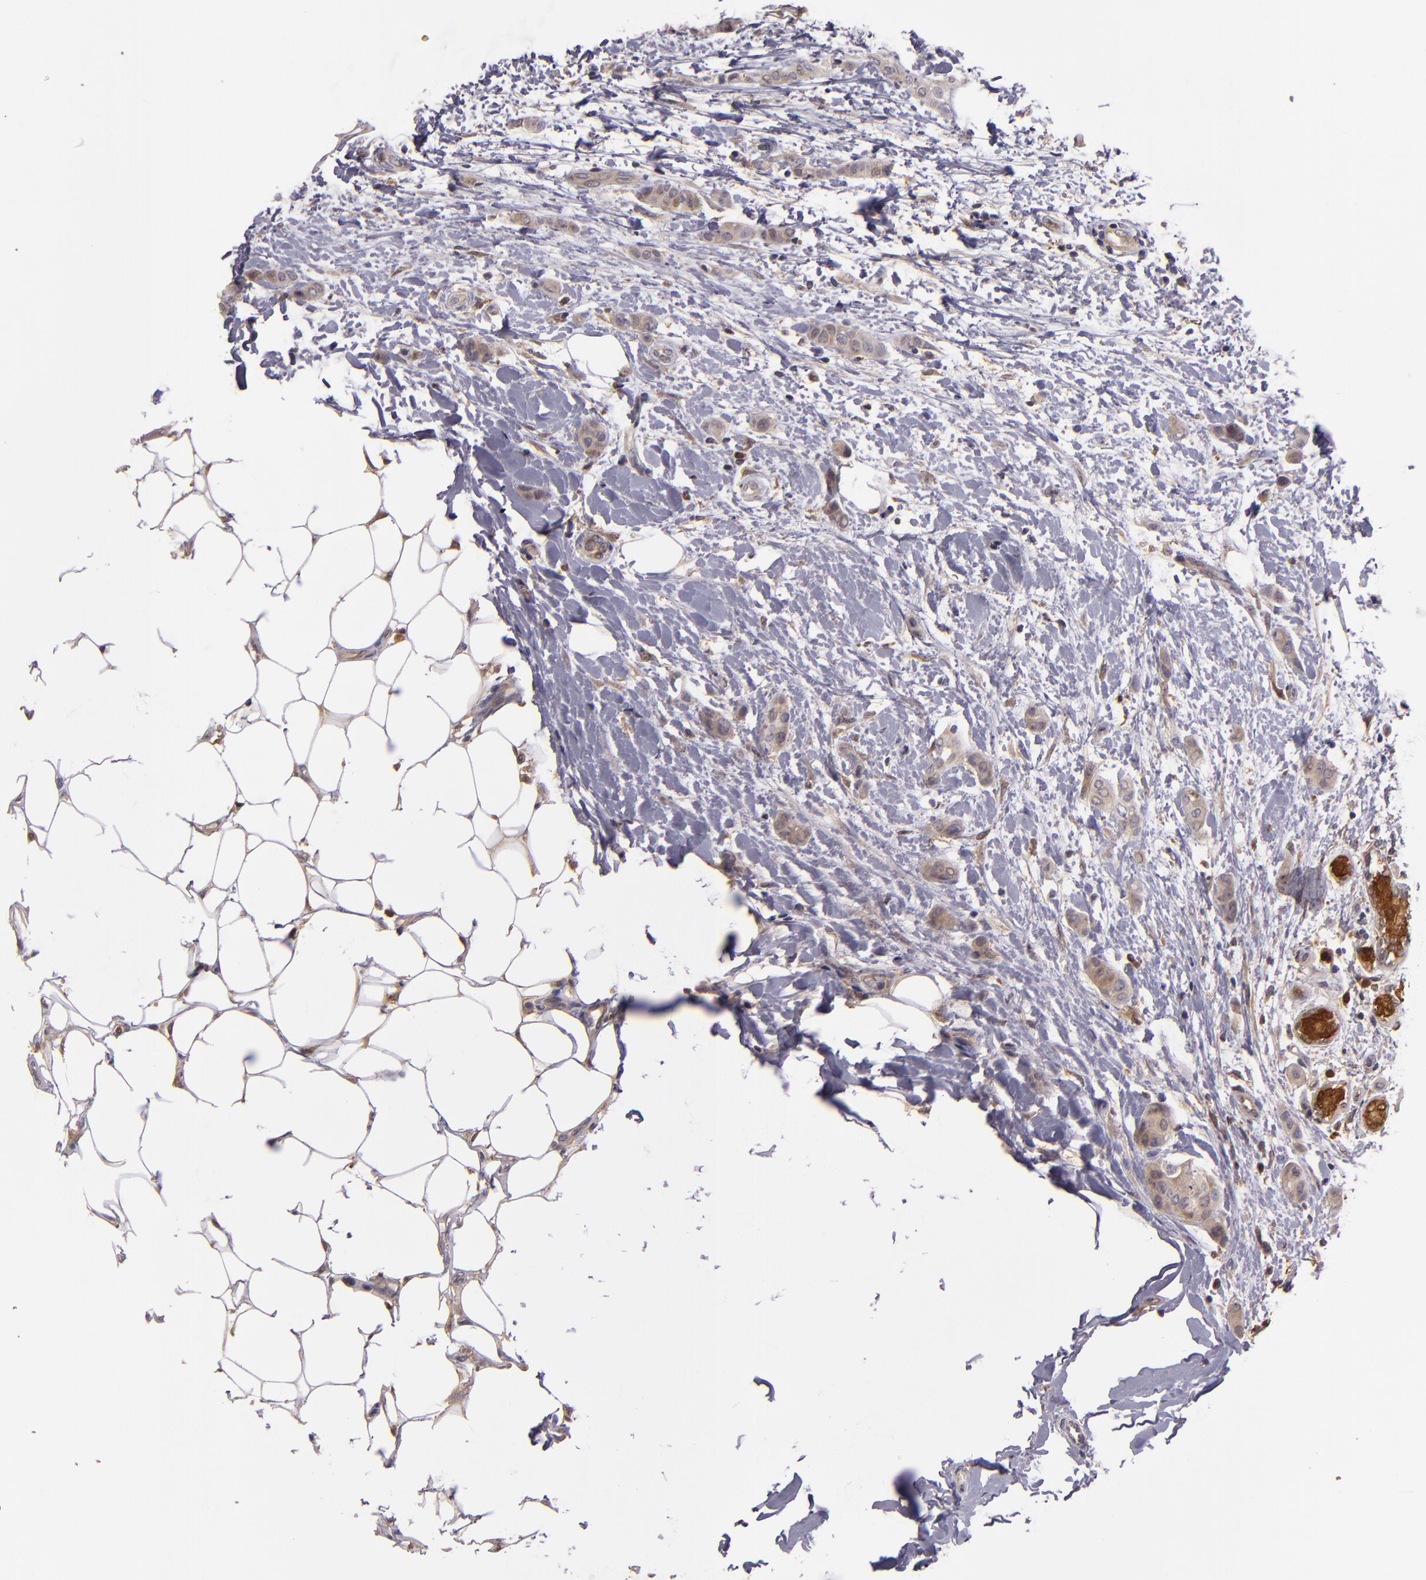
{"staining": {"intensity": "weak", "quantity": ">75%", "location": "cytoplasmic/membranous"}, "tissue": "breast cancer", "cell_type": "Tumor cells", "image_type": "cancer", "snomed": [{"axis": "morphology", "description": "Lobular carcinoma"}, {"axis": "topography", "description": "Breast"}], "caption": "Immunohistochemical staining of lobular carcinoma (breast) reveals weak cytoplasmic/membranous protein expression in approximately >75% of tumor cells.", "gene": "FHIT", "patient": {"sex": "female", "age": 55}}